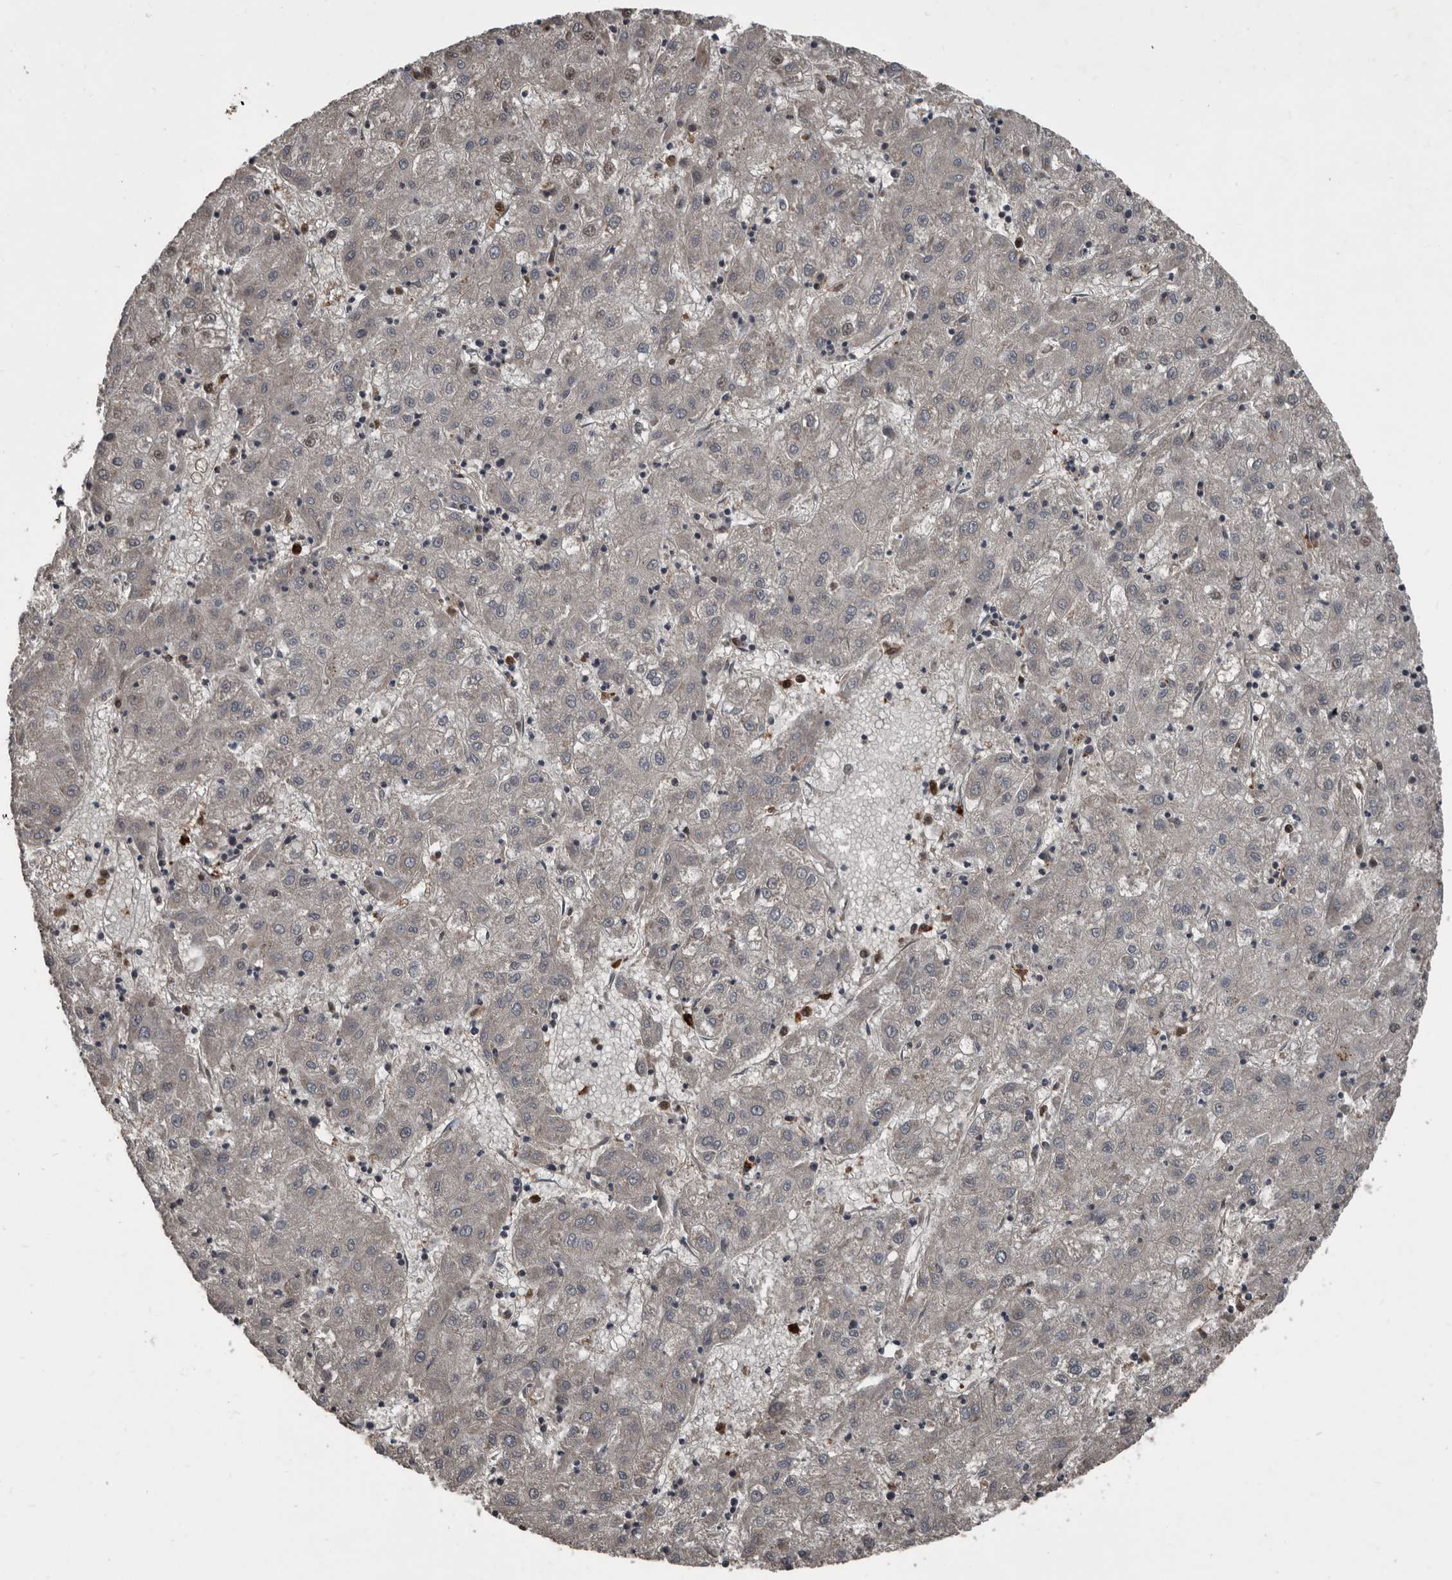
{"staining": {"intensity": "negative", "quantity": "none", "location": "none"}, "tissue": "liver cancer", "cell_type": "Tumor cells", "image_type": "cancer", "snomed": [{"axis": "morphology", "description": "Carcinoma, Hepatocellular, NOS"}, {"axis": "topography", "description": "Liver"}], "caption": "Liver cancer was stained to show a protein in brown. There is no significant staining in tumor cells.", "gene": "FSBP", "patient": {"sex": "male", "age": 72}}